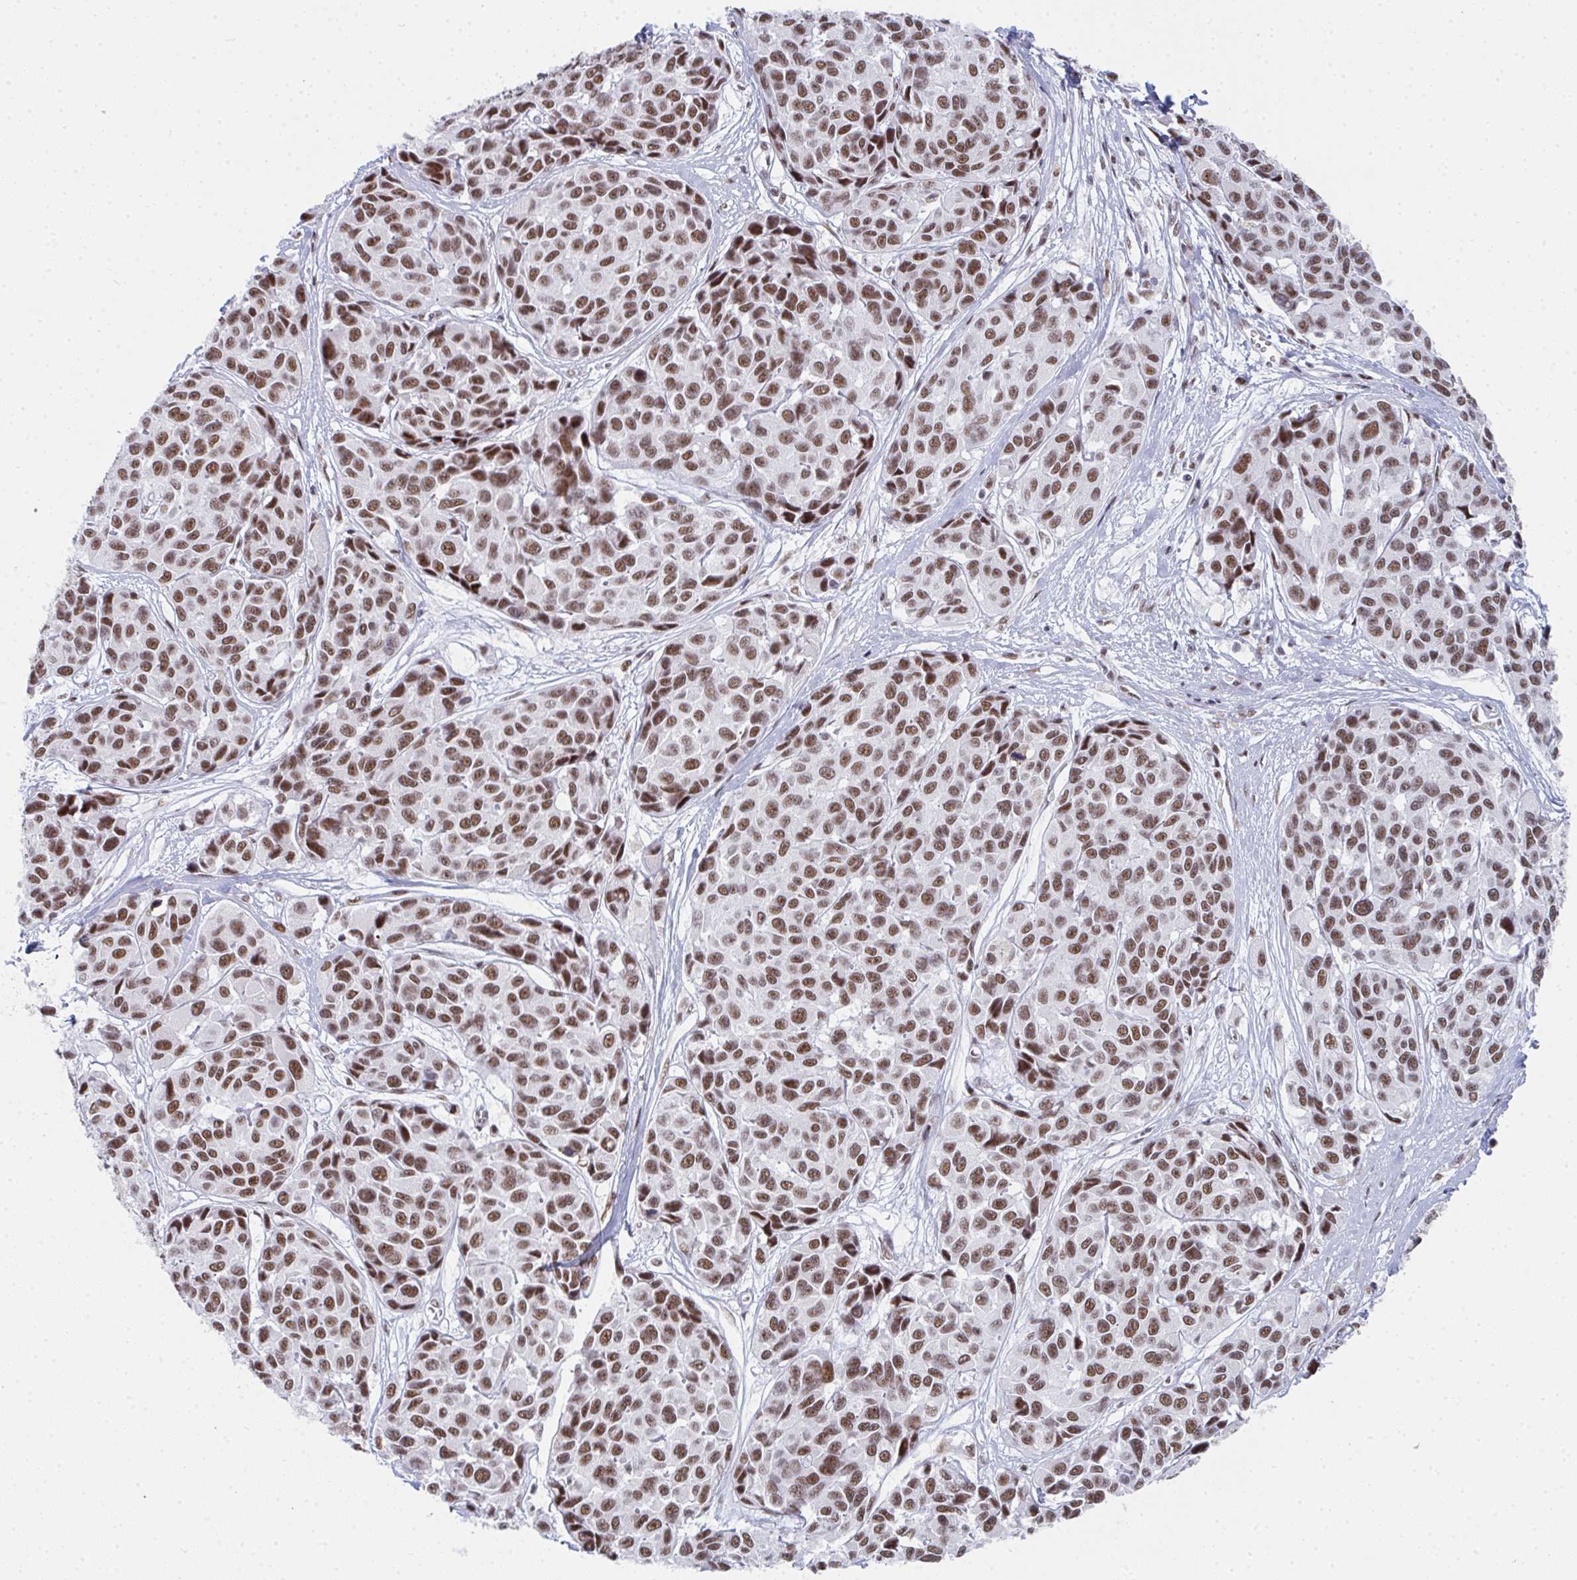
{"staining": {"intensity": "moderate", "quantity": ">75%", "location": "nuclear"}, "tissue": "melanoma", "cell_type": "Tumor cells", "image_type": "cancer", "snomed": [{"axis": "morphology", "description": "Malignant melanoma, NOS"}, {"axis": "topography", "description": "Skin"}], "caption": "Moderate nuclear expression for a protein is appreciated in approximately >75% of tumor cells of malignant melanoma using IHC.", "gene": "SNRNP70", "patient": {"sex": "female", "age": 66}}